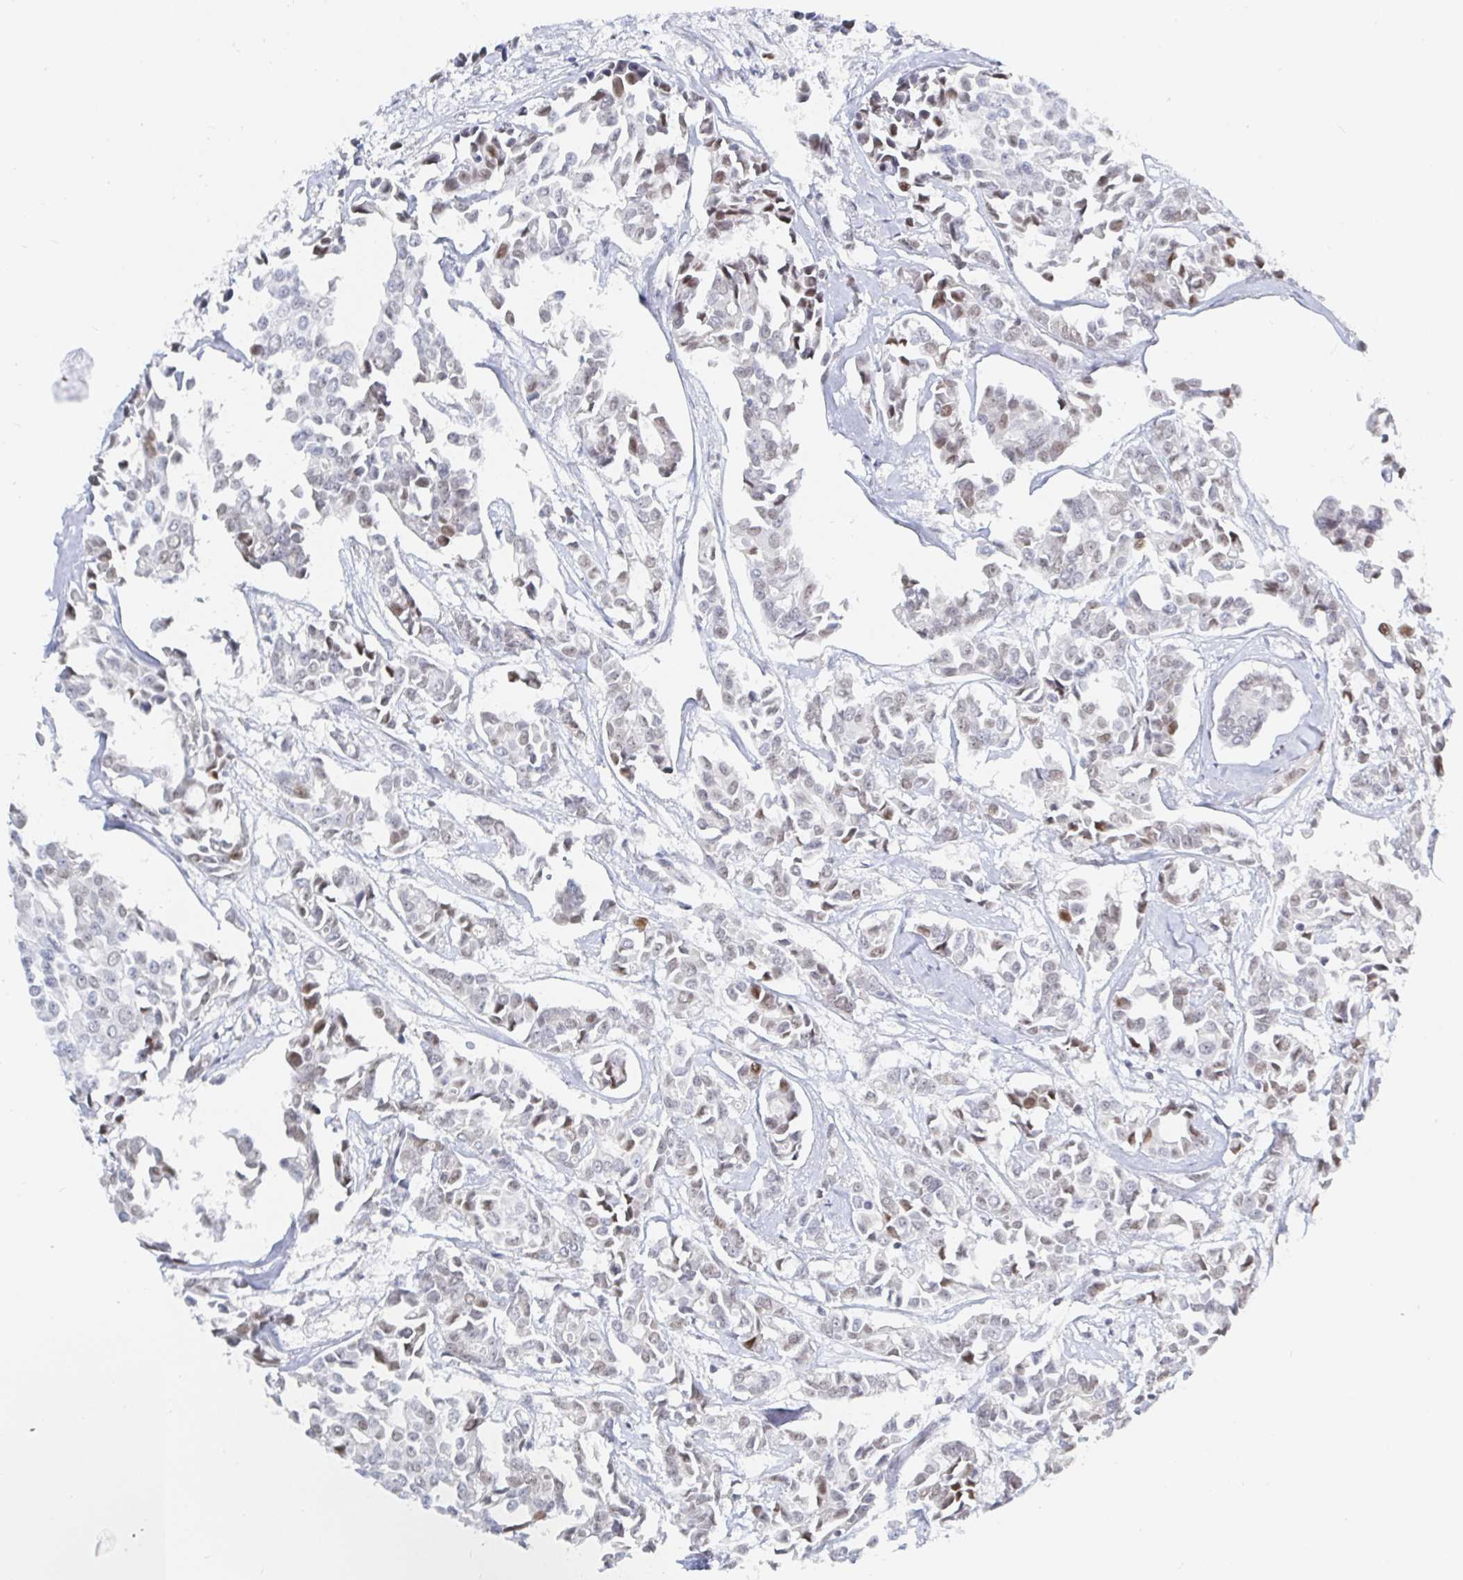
{"staining": {"intensity": "weak", "quantity": "<25%", "location": "nuclear"}, "tissue": "breast cancer", "cell_type": "Tumor cells", "image_type": "cancer", "snomed": [{"axis": "morphology", "description": "Duct carcinoma"}, {"axis": "topography", "description": "Breast"}], "caption": "Image shows no protein positivity in tumor cells of breast cancer (invasive ductal carcinoma) tissue.", "gene": "CHD2", "patient": {"sex": "female", "age": 54}}